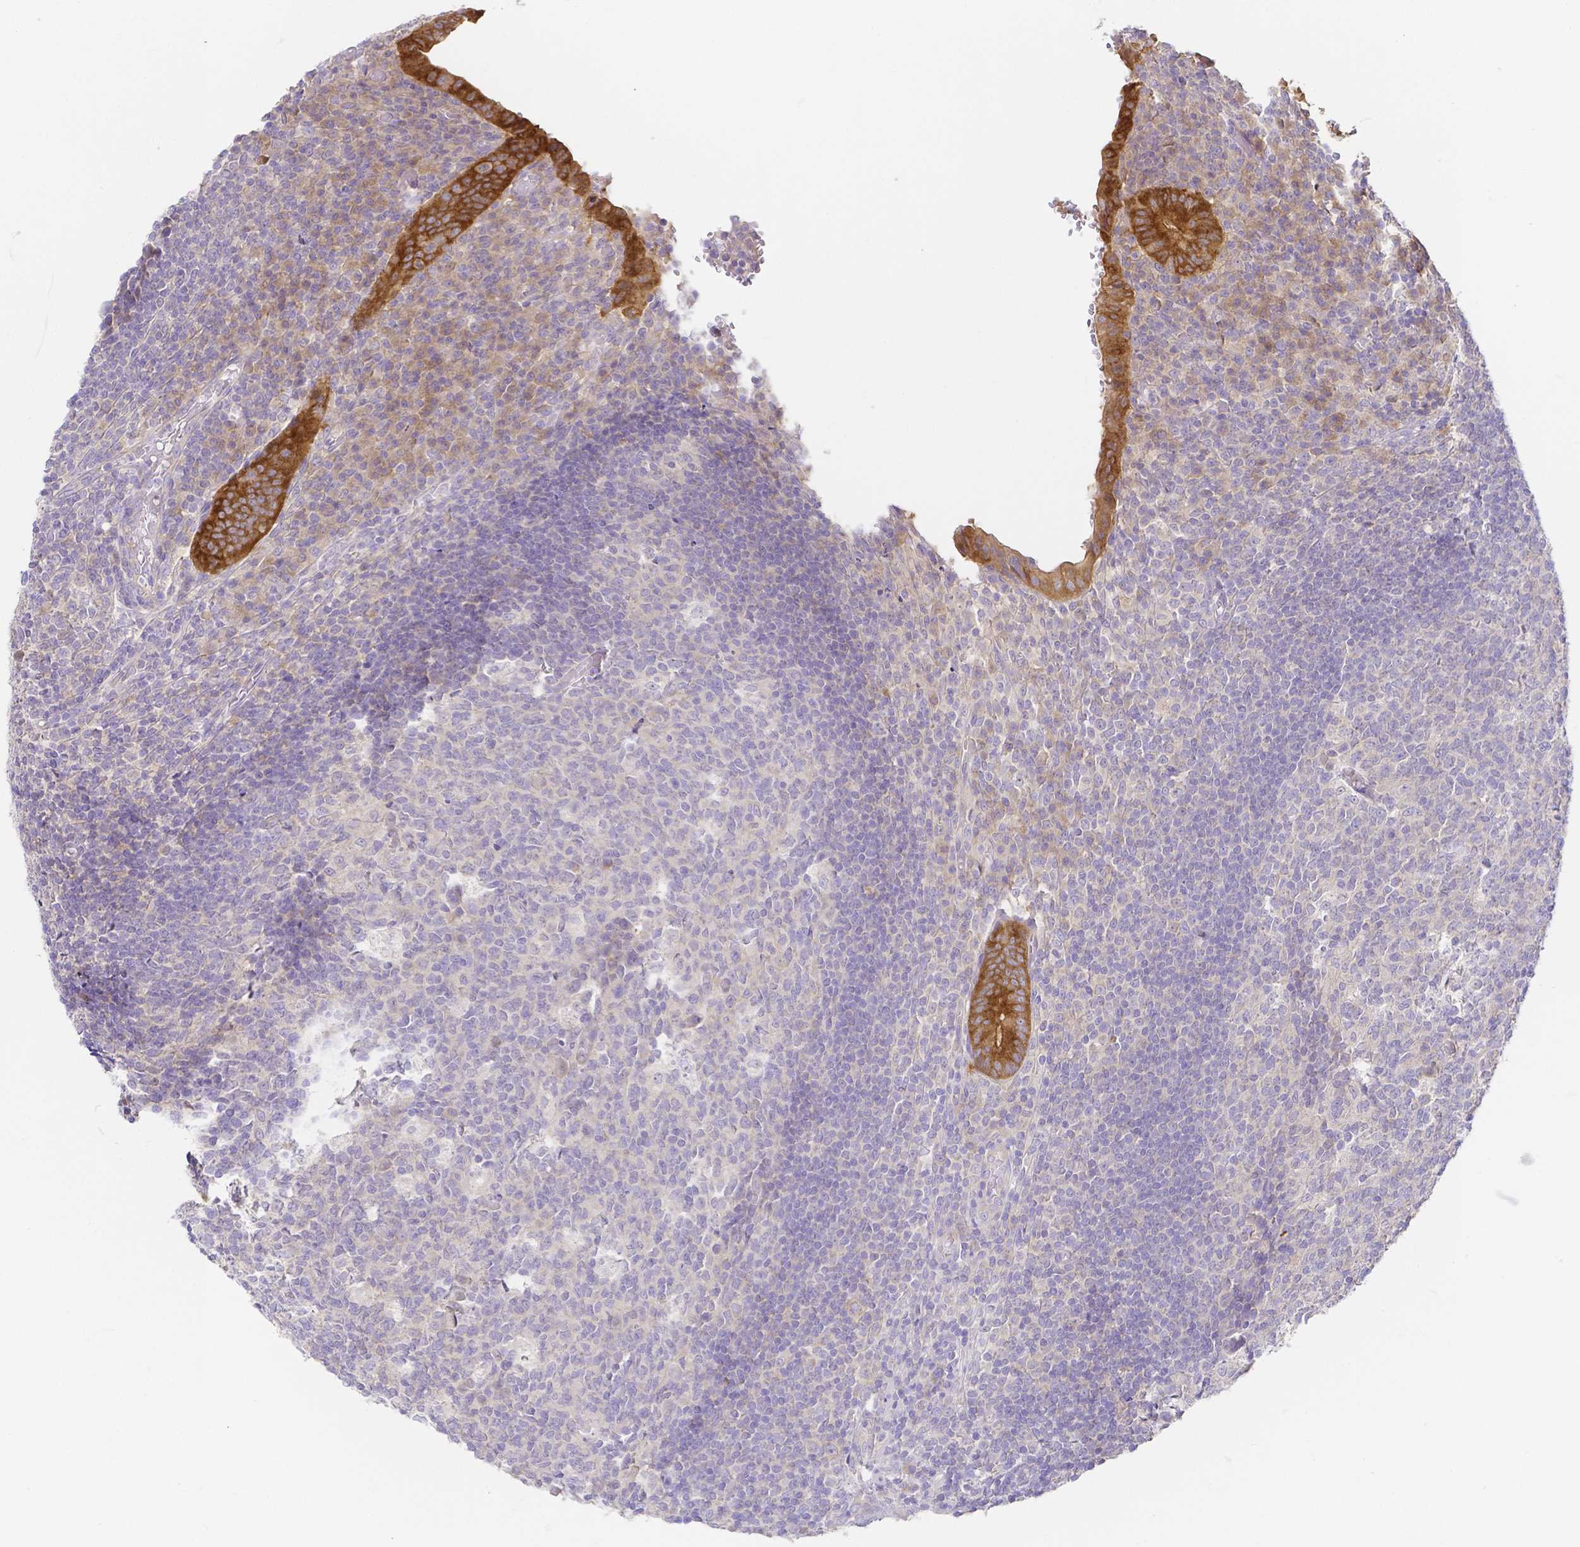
{"staining": {"intensity": "strong", "quantity": ">75%", "location": "cytoplasmic/membranous"}, "tissue": "appendix", "cell_type": "Glandular cells", "image_type": "normal", "snomed": [{"axis": "morphology", "description": "Normal tissue, NOS"}, {"axis": "topography", "description": "Appendix"}], "caption": "This image displays immunohistochemistry (IHC) staining of unremarkable appendix, with high strong cytoplasmic/membranous expression in approximately >75% of glandular cells.", "gene": "PKP3", "patient": {"sex": "male", "age": 18}}